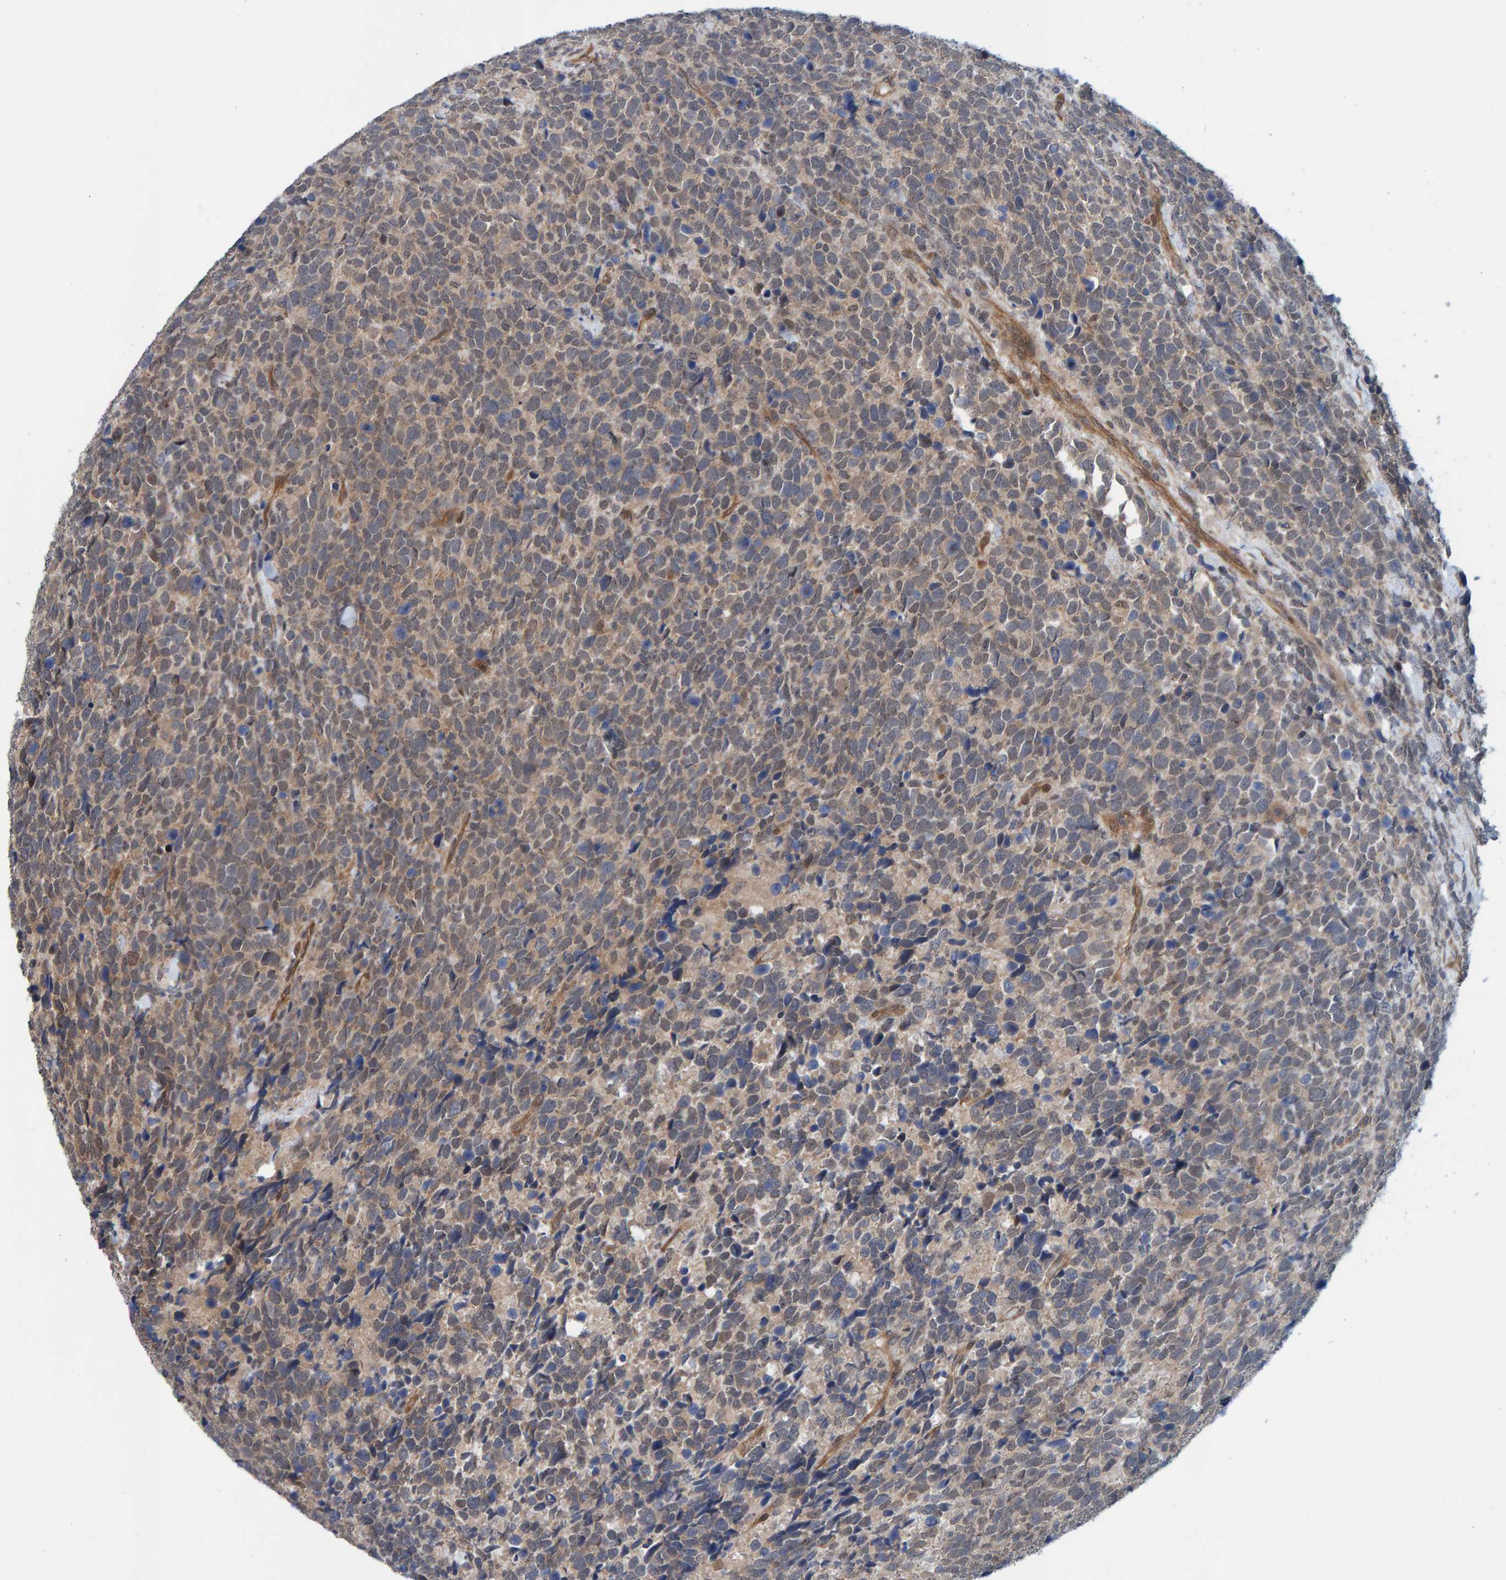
{"staining": {"intensity": "weak", "quantity": "25%-75%", "location": "cytoplasmic/membranous"}, "tissue": "urothelial cancer", "cell_type": "Tumor cells", "image_type": "cancer", "snomed": [{"axis": "morphology", "description": "Urothelial carcinoma, High grade"}, {"axis": "topography", "description": "Urinary bladder"}], "caption": "Immunohistochemical staining of human urothelial cancer displays weak cytoplasmic/membranous protein expression in approximately 25%-75% of tumor cells.", "gene": "SCRN2", "patient": {"sex": "female", "age": 82}}